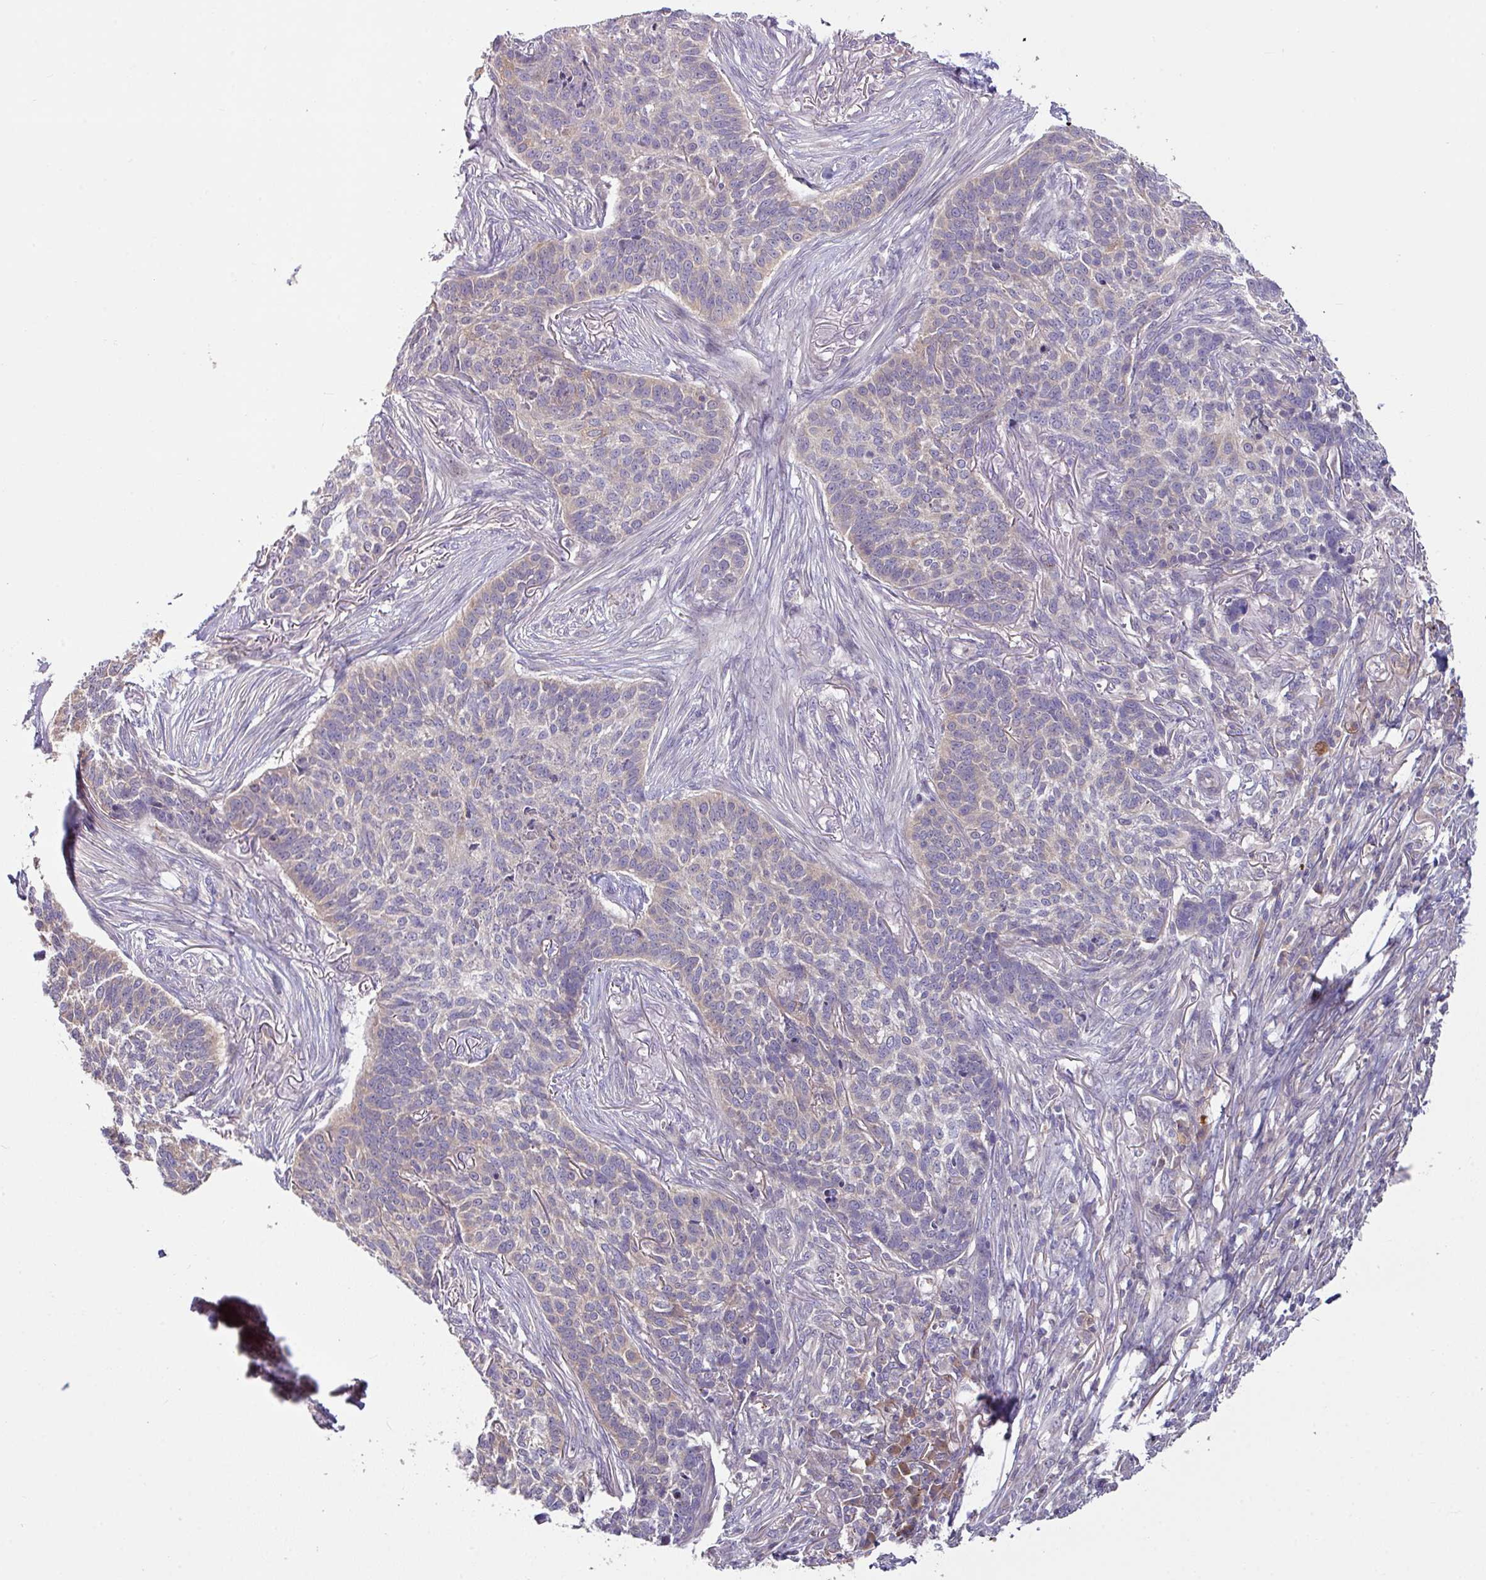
{"staining": {"intensity": "negative", "quantity": "none", "location": "none"}, "tissue": "skin cancer", "cell_type": "Tumor cells", "image_type": "cancer", "snomed": [{"axis": "morphology", "description": "Basal cell carcinoma"}, {"axis": "topography", "description": "Skin"}], "caption": "Immunohistochemistry (IHC) of skin basal cell carcinoma exhibits no expression in tumor cells. The staining is performed using DAB brown chromogen with nuclei counter-stained in using hematoxylin.", "gene": "SLAMF6", "patient": {"sex": "male", "age": 85}}